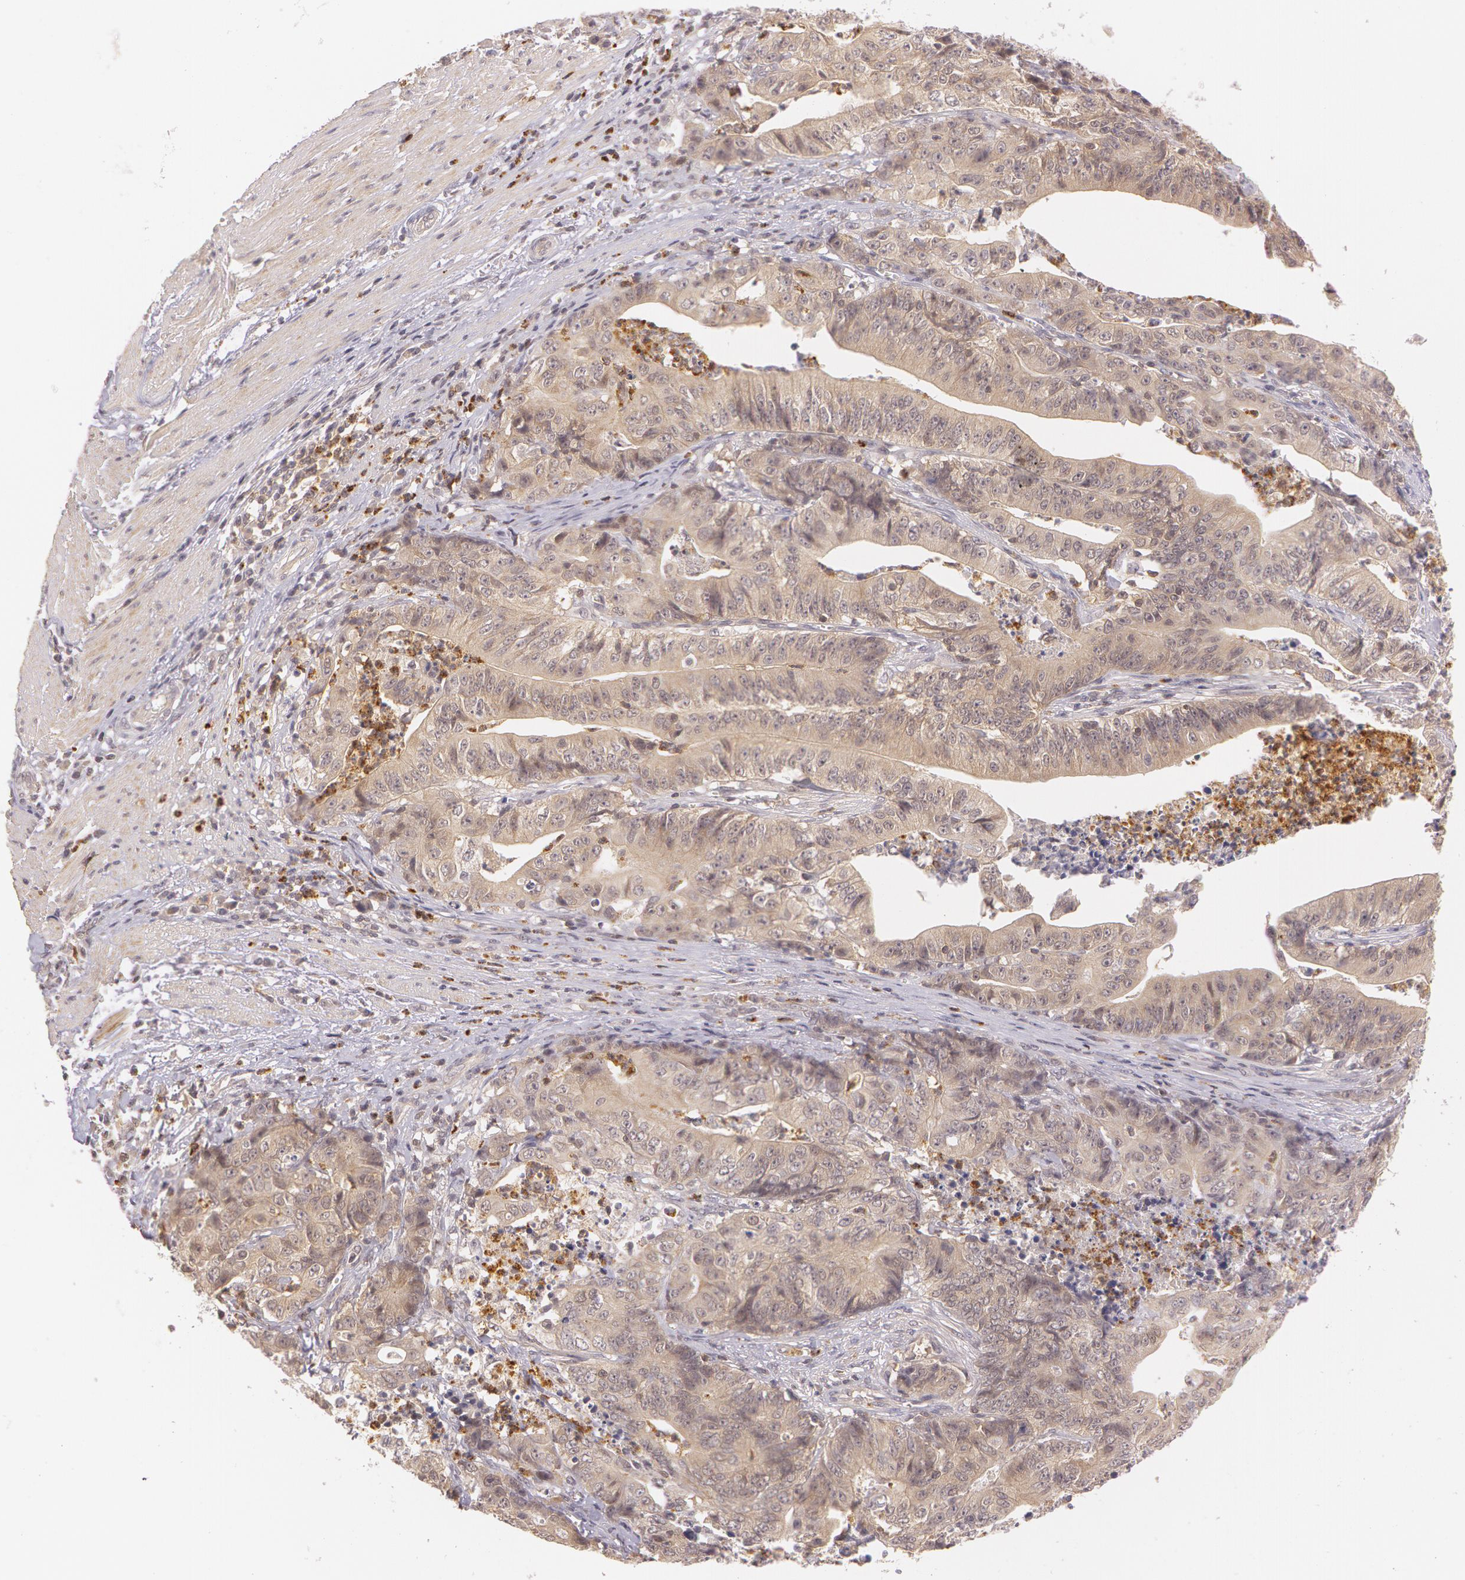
{"staining": {"intensity": "weak", "quantity": ">75%", "location": "cytoplasmic/membranous"}, "tissue": "stomach cancer", "cell_type": "Tumor cells", "image_type": "cancer", "snomed": [{"axis": "morphology", "description": "Adenocarcinoma, NOS"}, {"axis": "topography", "description": "Stomach, lower"}], "caption": "Protein expression analysis of human stomach adenocarcinoma reveals weak cytoplasmic/membranous positivity in about >75% of tumor cells.", "gene": "ATG2B", "patient": {"sex": "female", "age": 86}}